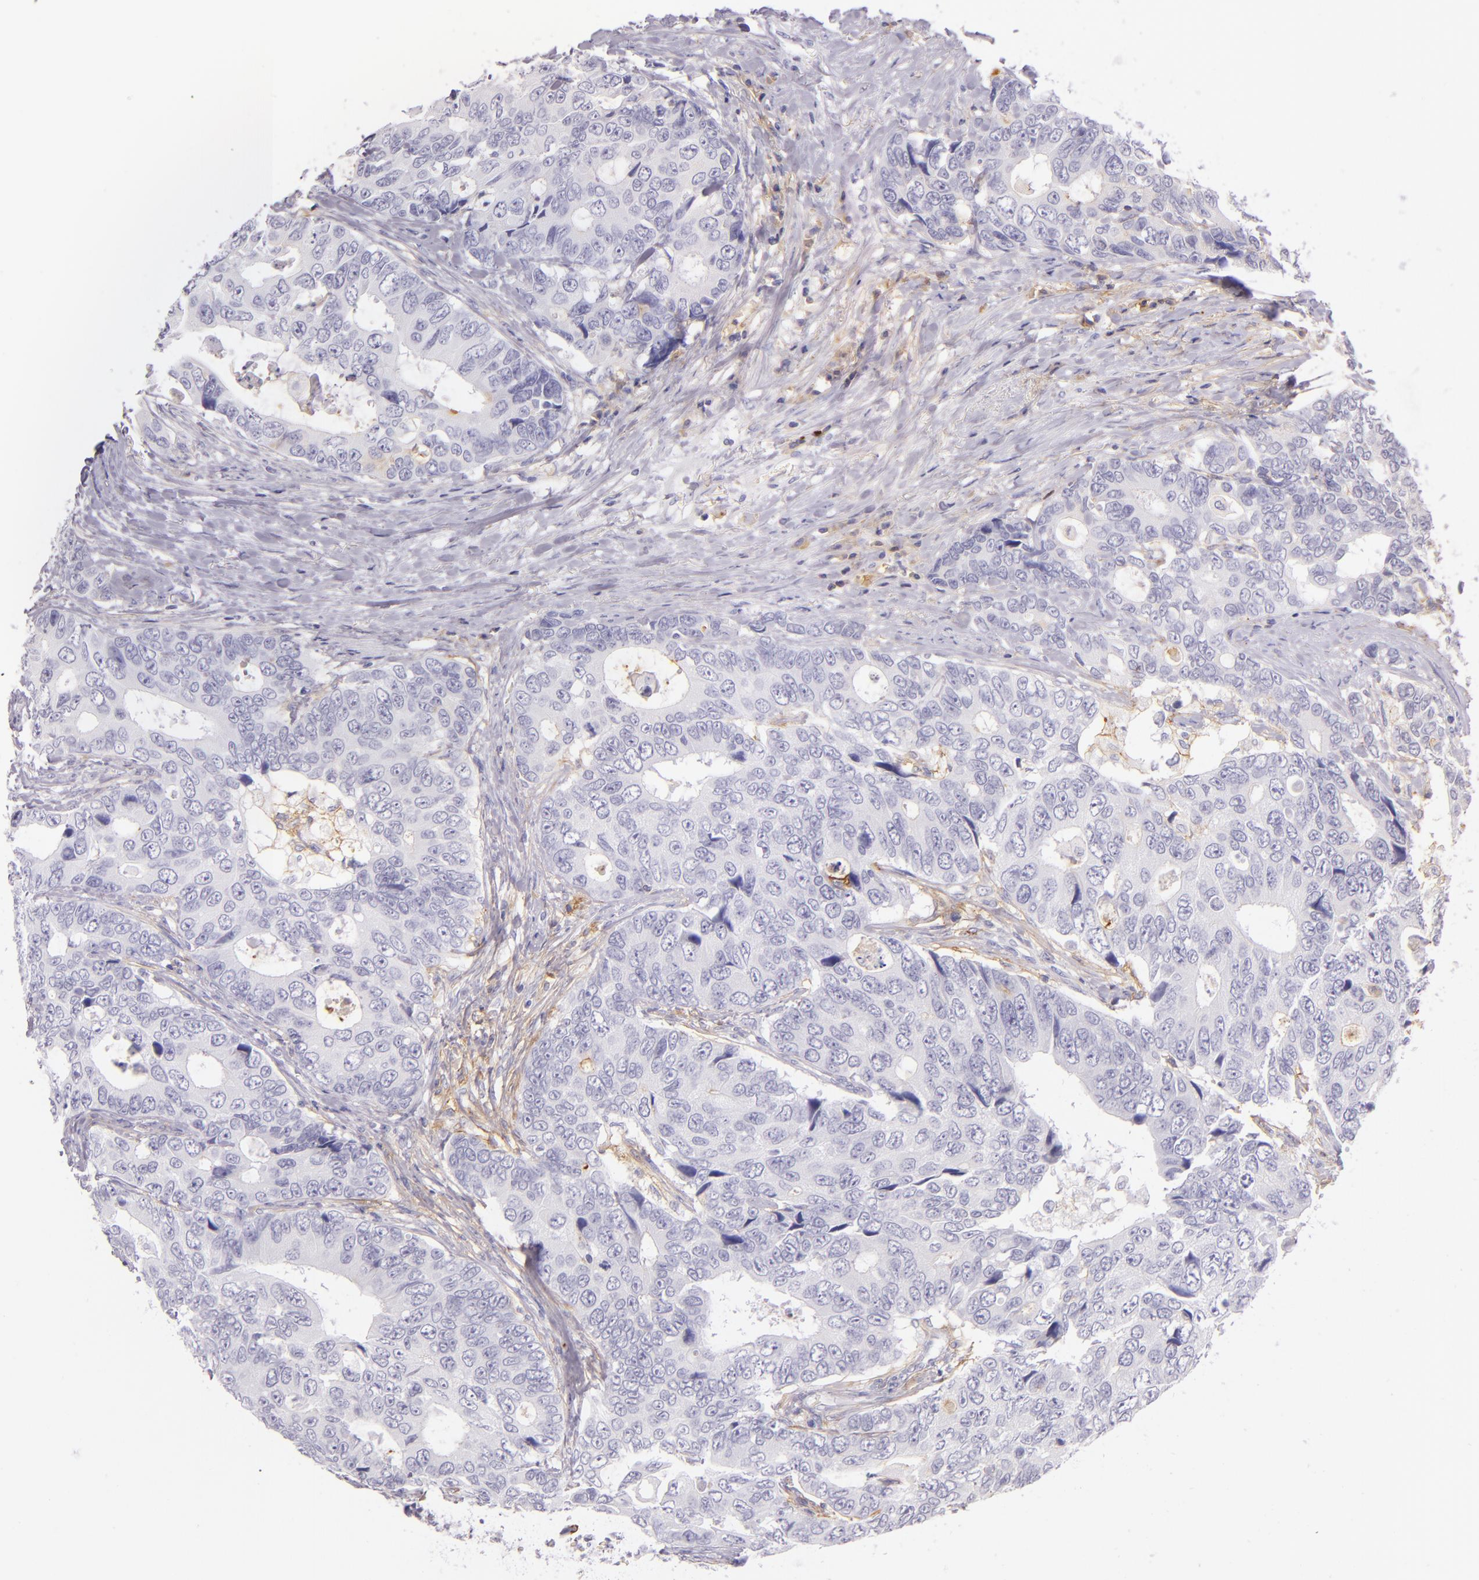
{"staining": {"intensity": "negative", "quantity": "none", "location": "none"}, "tissue": "colorectal cancer", "cell_type": "Tumor cells", "image_type": "cancer", "snomed": [{"axis": "morphology", "description": "Adenocarcinoma, NOS"}, {"axis": "topography", "description": "Rectum"}], "caption": "A histopathology image of colorectal cancer (adenocarcinoma) stained for a protein demonstrates no brown staining in tumor cells. The staining is performed using DAB (3,3'-diaminobenzidine) brown chromogen with nuclei counter-stained in using hematoxylin.", "gene": "ICAM1", "patient": {"sex": "female", "age": 67}}